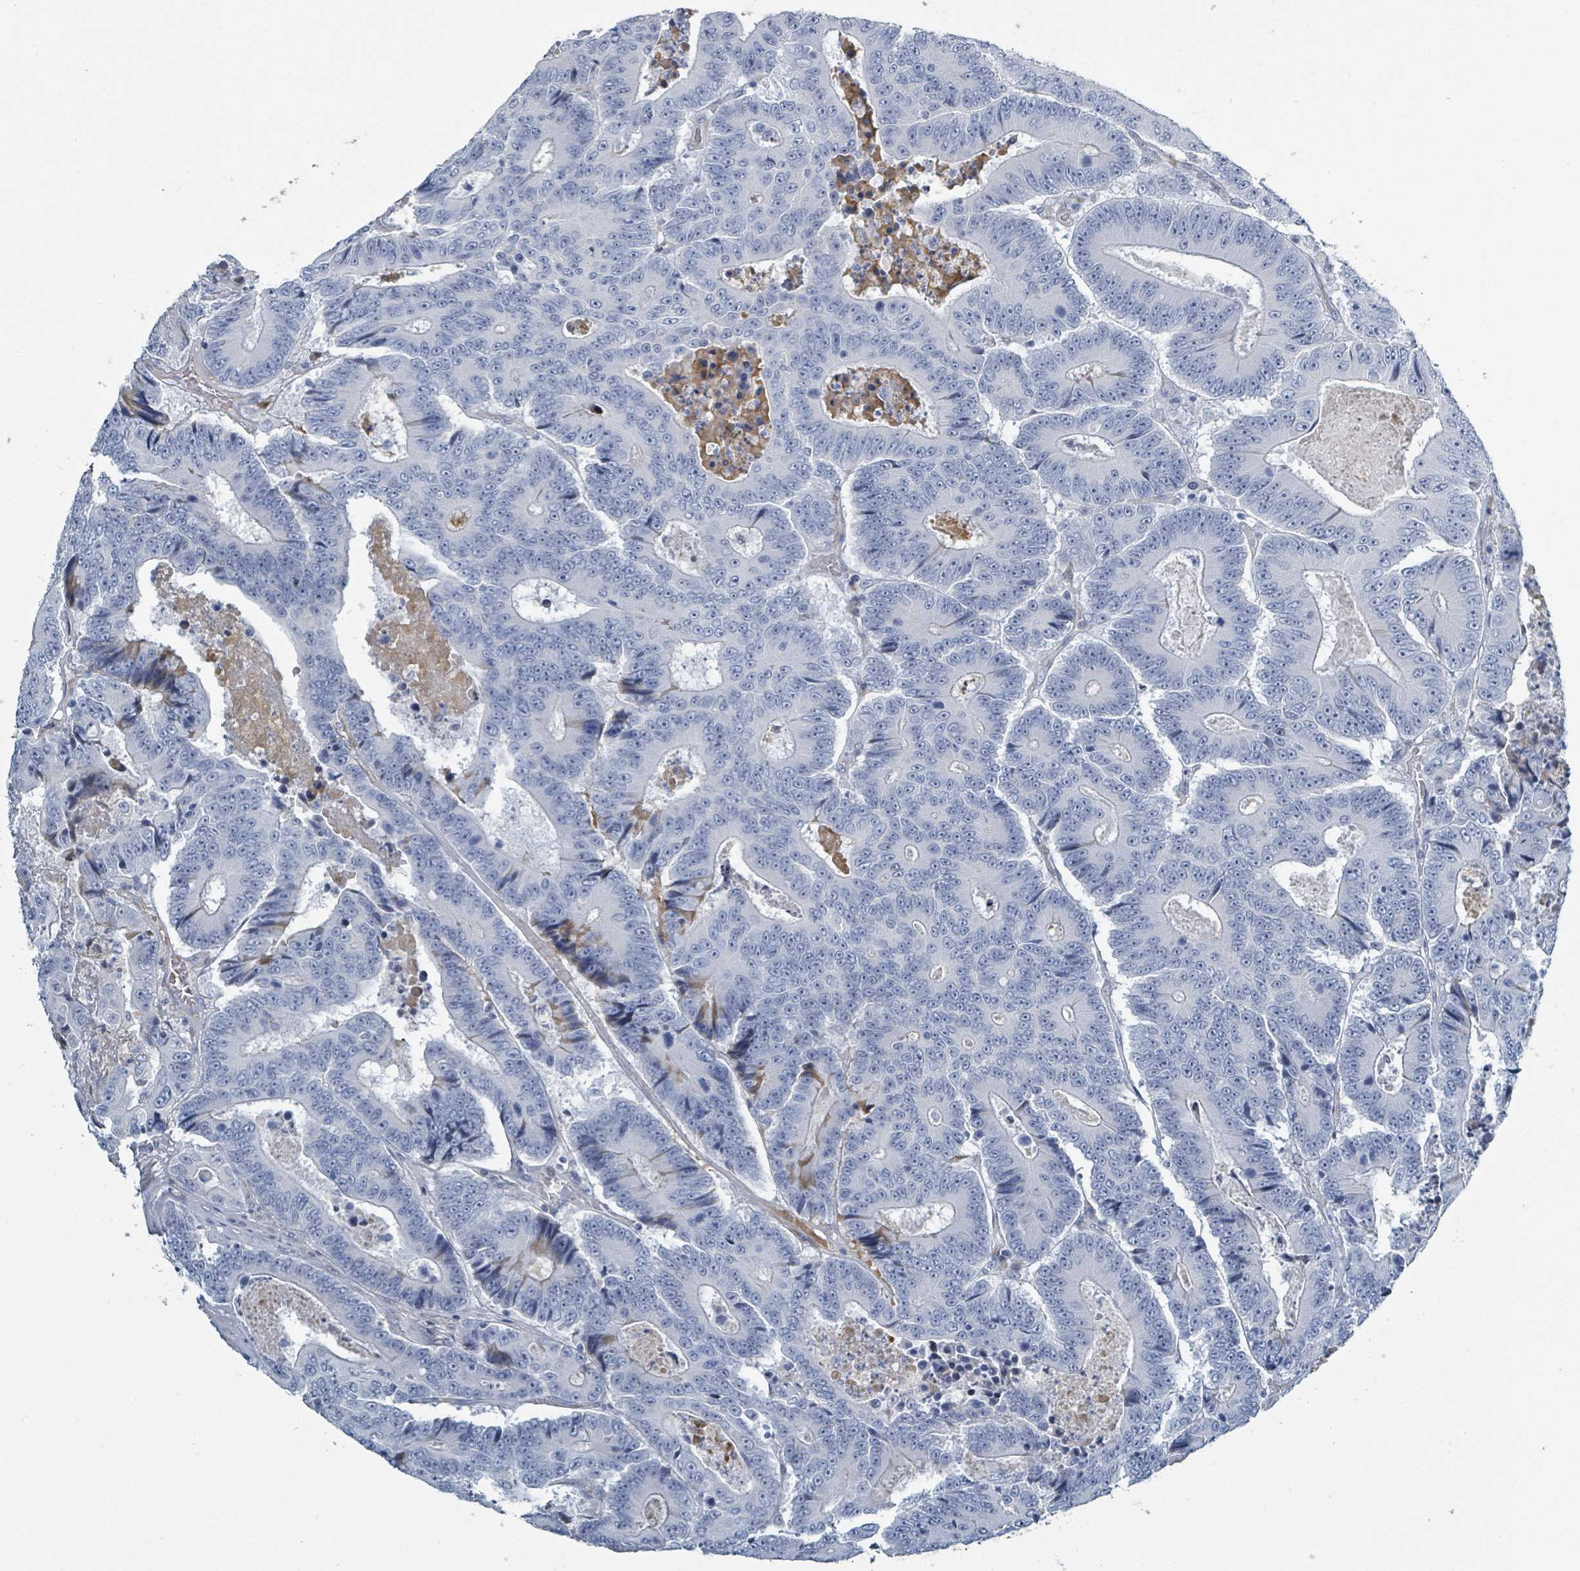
{"staining": {"intensity": "negative", "quantity": "none", "location": "none"}, "tissue": "colorectal cancer", "cell_type": "Tumor cells", "image_type": "cancer", "snomed": [{"axis": "morphology", "description": "Adenocarcinoma, NOS"}, {"axis": "topography", "description": "Colon"}], "caption": "Tumor cells show no significant protein positivity in colorectal adenocarcinoma.", "gene": "RAB33B", "patient": {"sex": "male", "age": 83}}